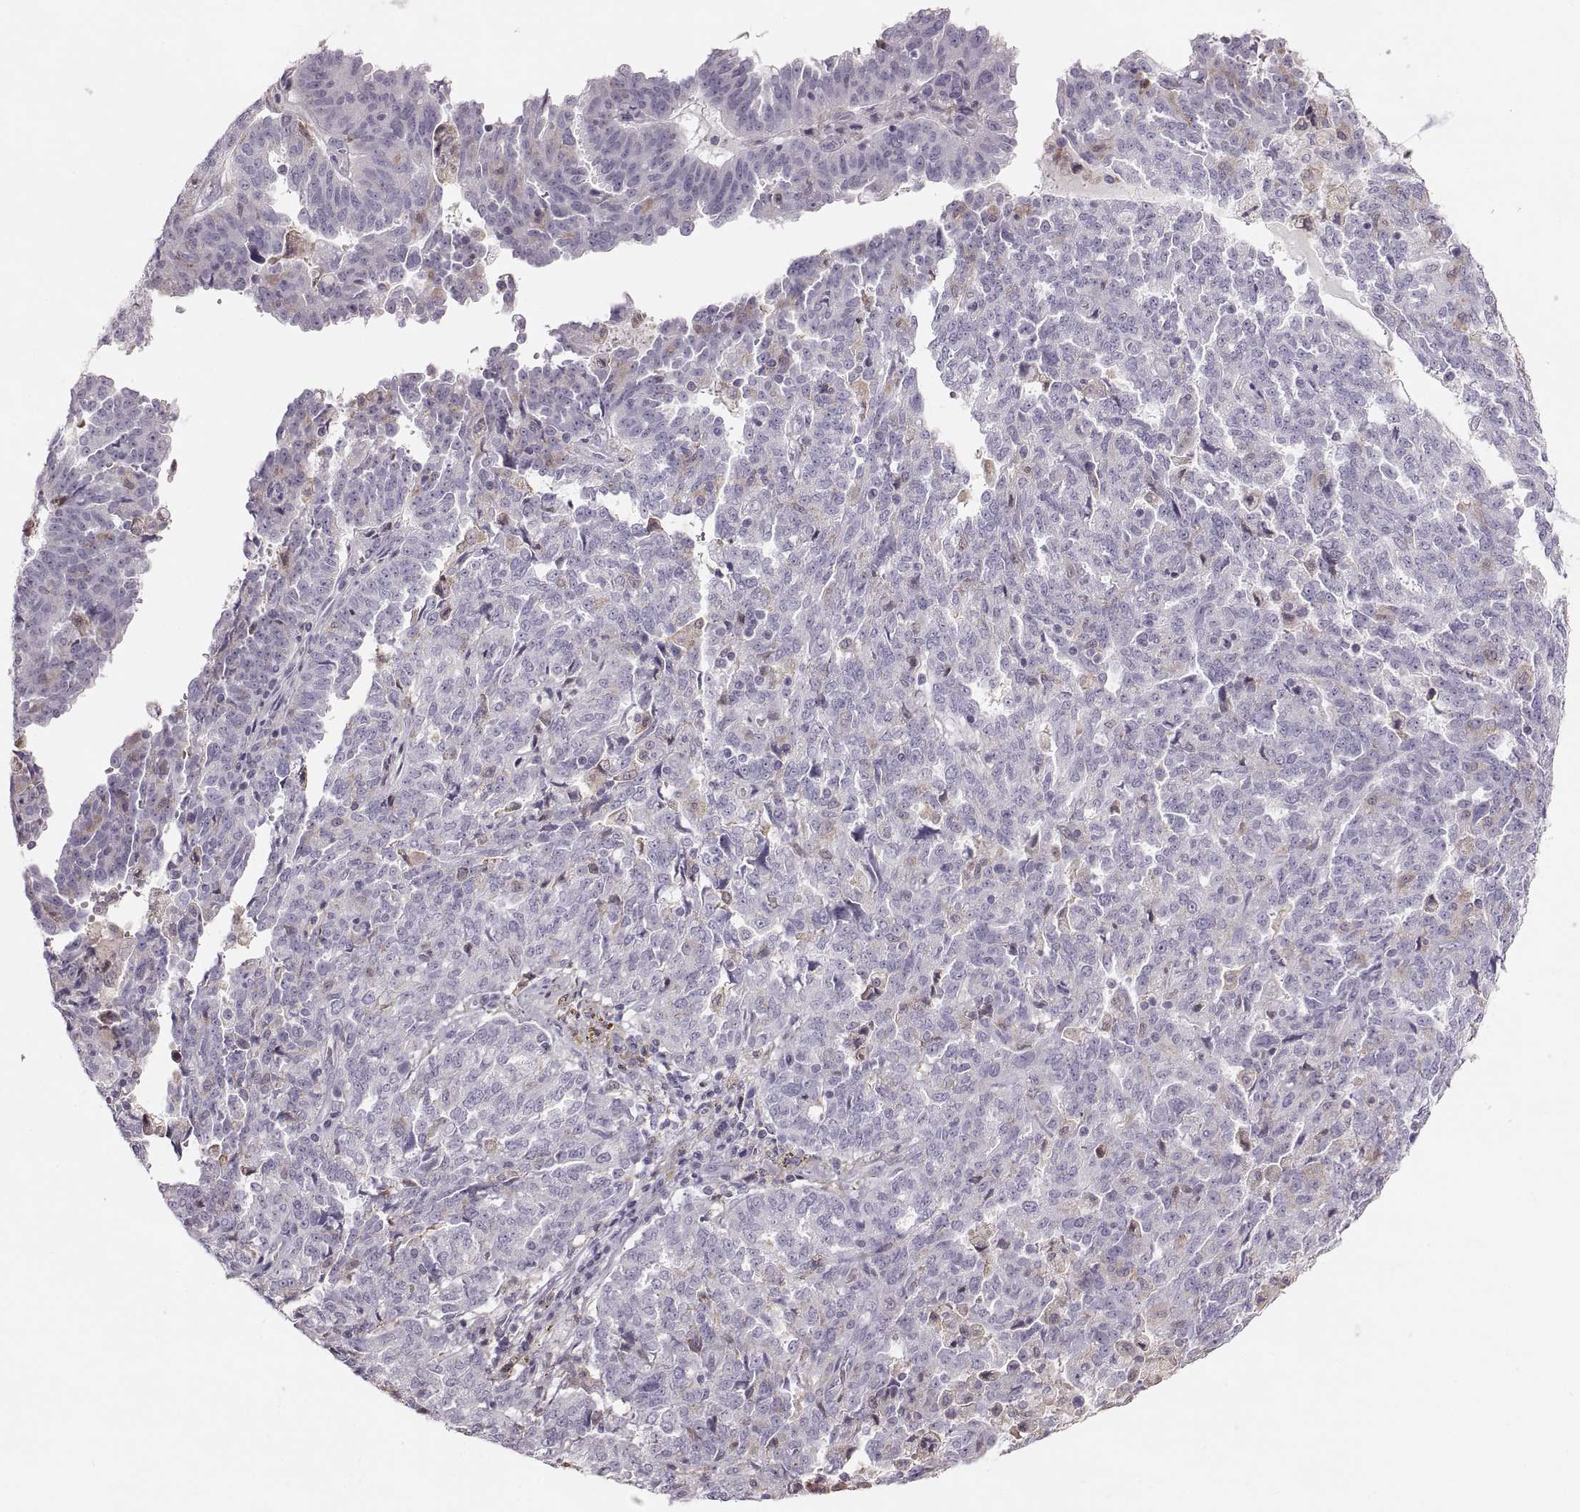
{"staining": {"intensity": "negative", "quantity": "none", "location": "none"}, "tissue": "ovarian cancer", "cell_type": "Tumor cells", "image_type": "cancer", "snomed": [{"axis": "morphology", "description": "Cystadenocarcinoma, serous, NOS"}, {"axis": "topography", "description": "Ovary"}], "caption": "IHC of ovarian cancer (serous cystadenocarcinoma) demonstrates no positivity in tumor cells.", "gene": "RUNDC3A", "patient": {"sex": "female", "age": 67}}